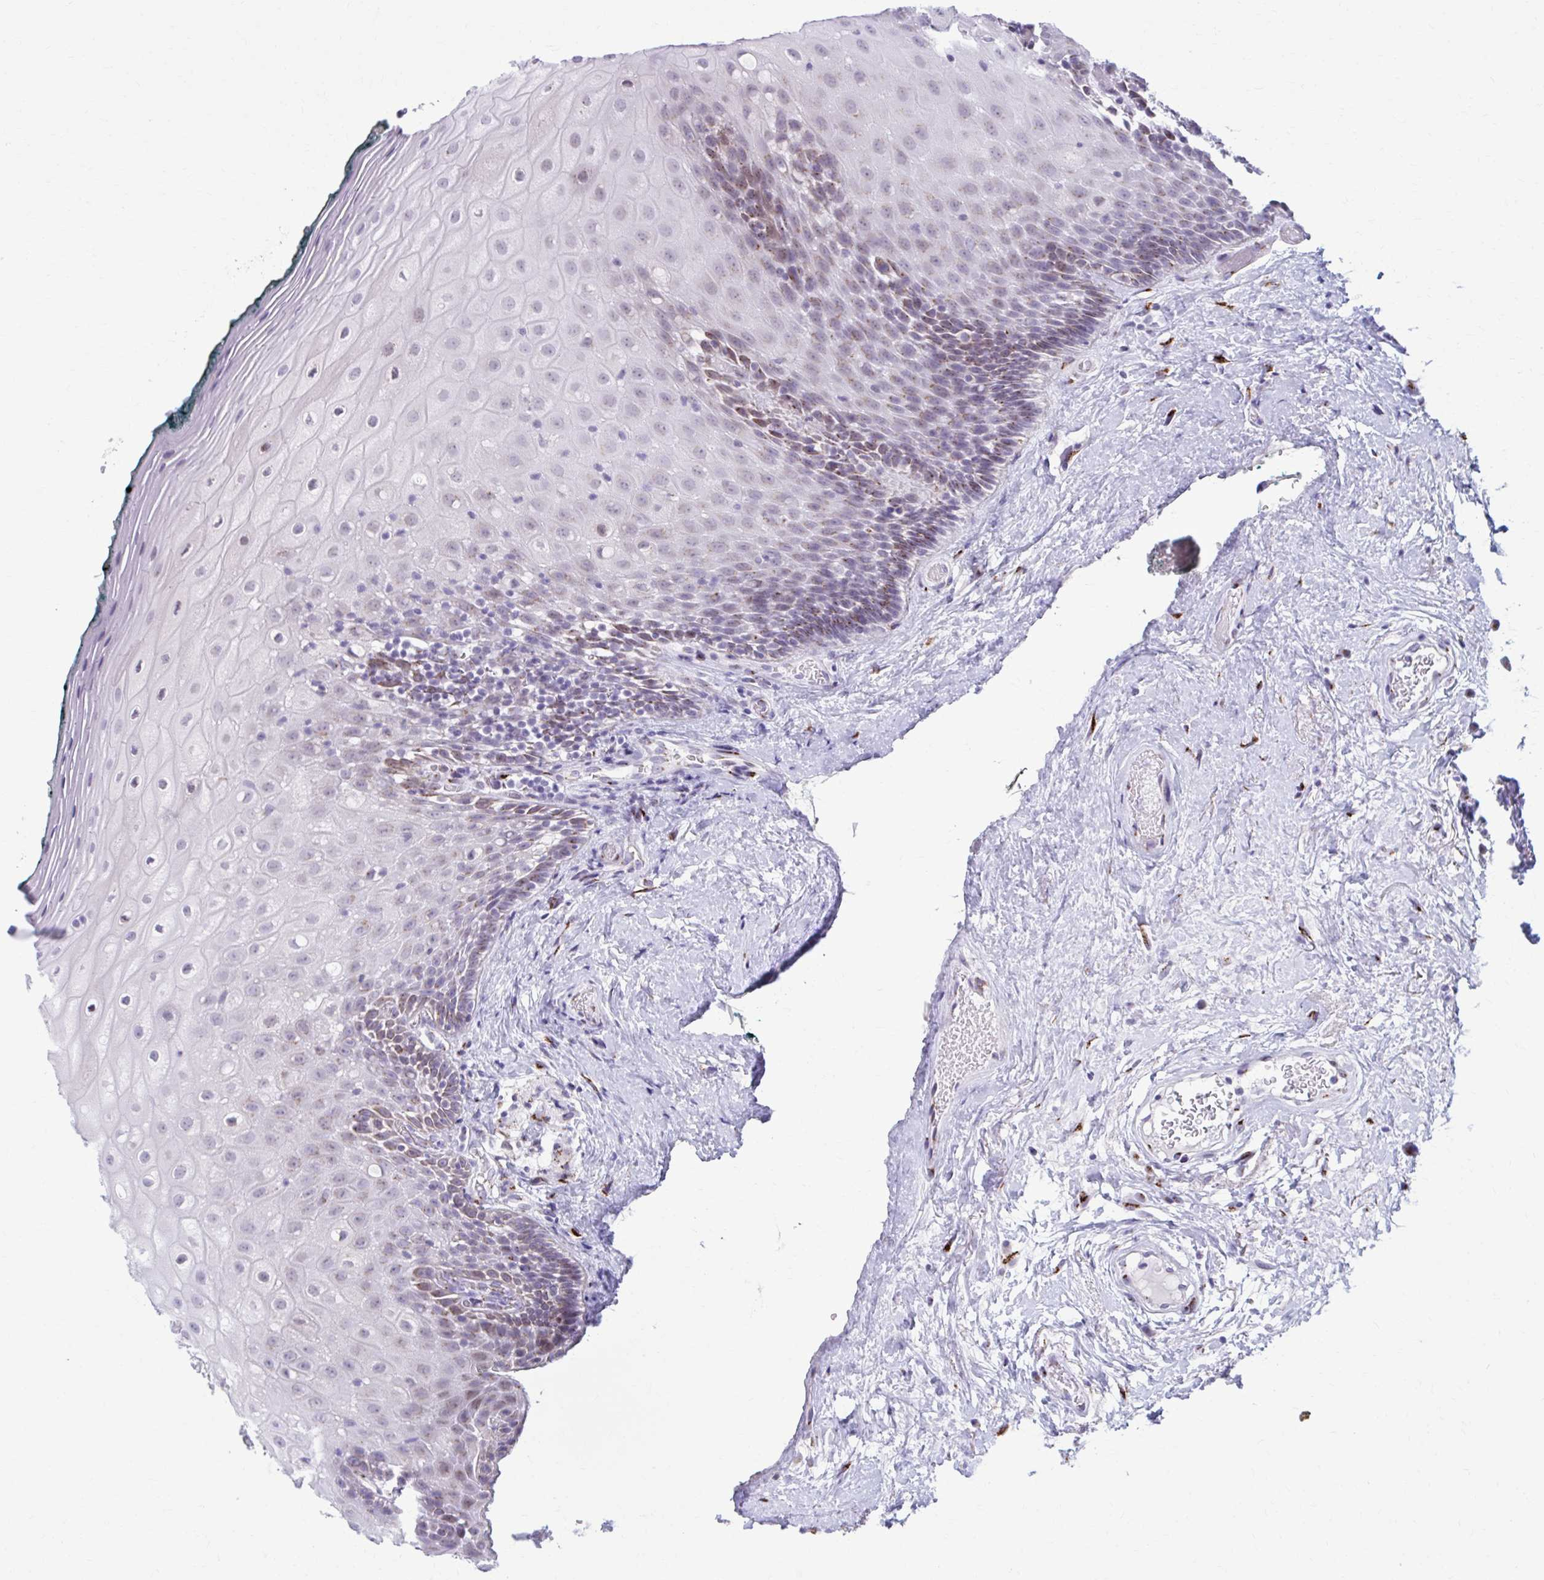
{"staining": {"intensity": "moderate", "quantity": "25%-75%", "location": "cytoplasmic/membranous,nuclear"}, "tissue": "oral mucosa", "cell_type": "Squamous epithelial cells", "image_type": "normal", "snomed": [{"axis": "morphology", "description": "Normal tissue, NOS"}, {"axis": "morphology", "description": "Squamous cell carcinoma, NOS"}, {"axis": "topography", "description": "Oral tissue"}, {"axis": "topography", "description": "Head-Neck"}], "caption": "Approximately 25%-75% of squamous epithelial cells in unremarkable human oral mucosa exhibit moderate cytoplasmic/membranous,nuclear protein staining as visualized by brown immunohistochemical staining.", "gene": "ZNF682", "patient": {"sex": "male", "age": 64}}